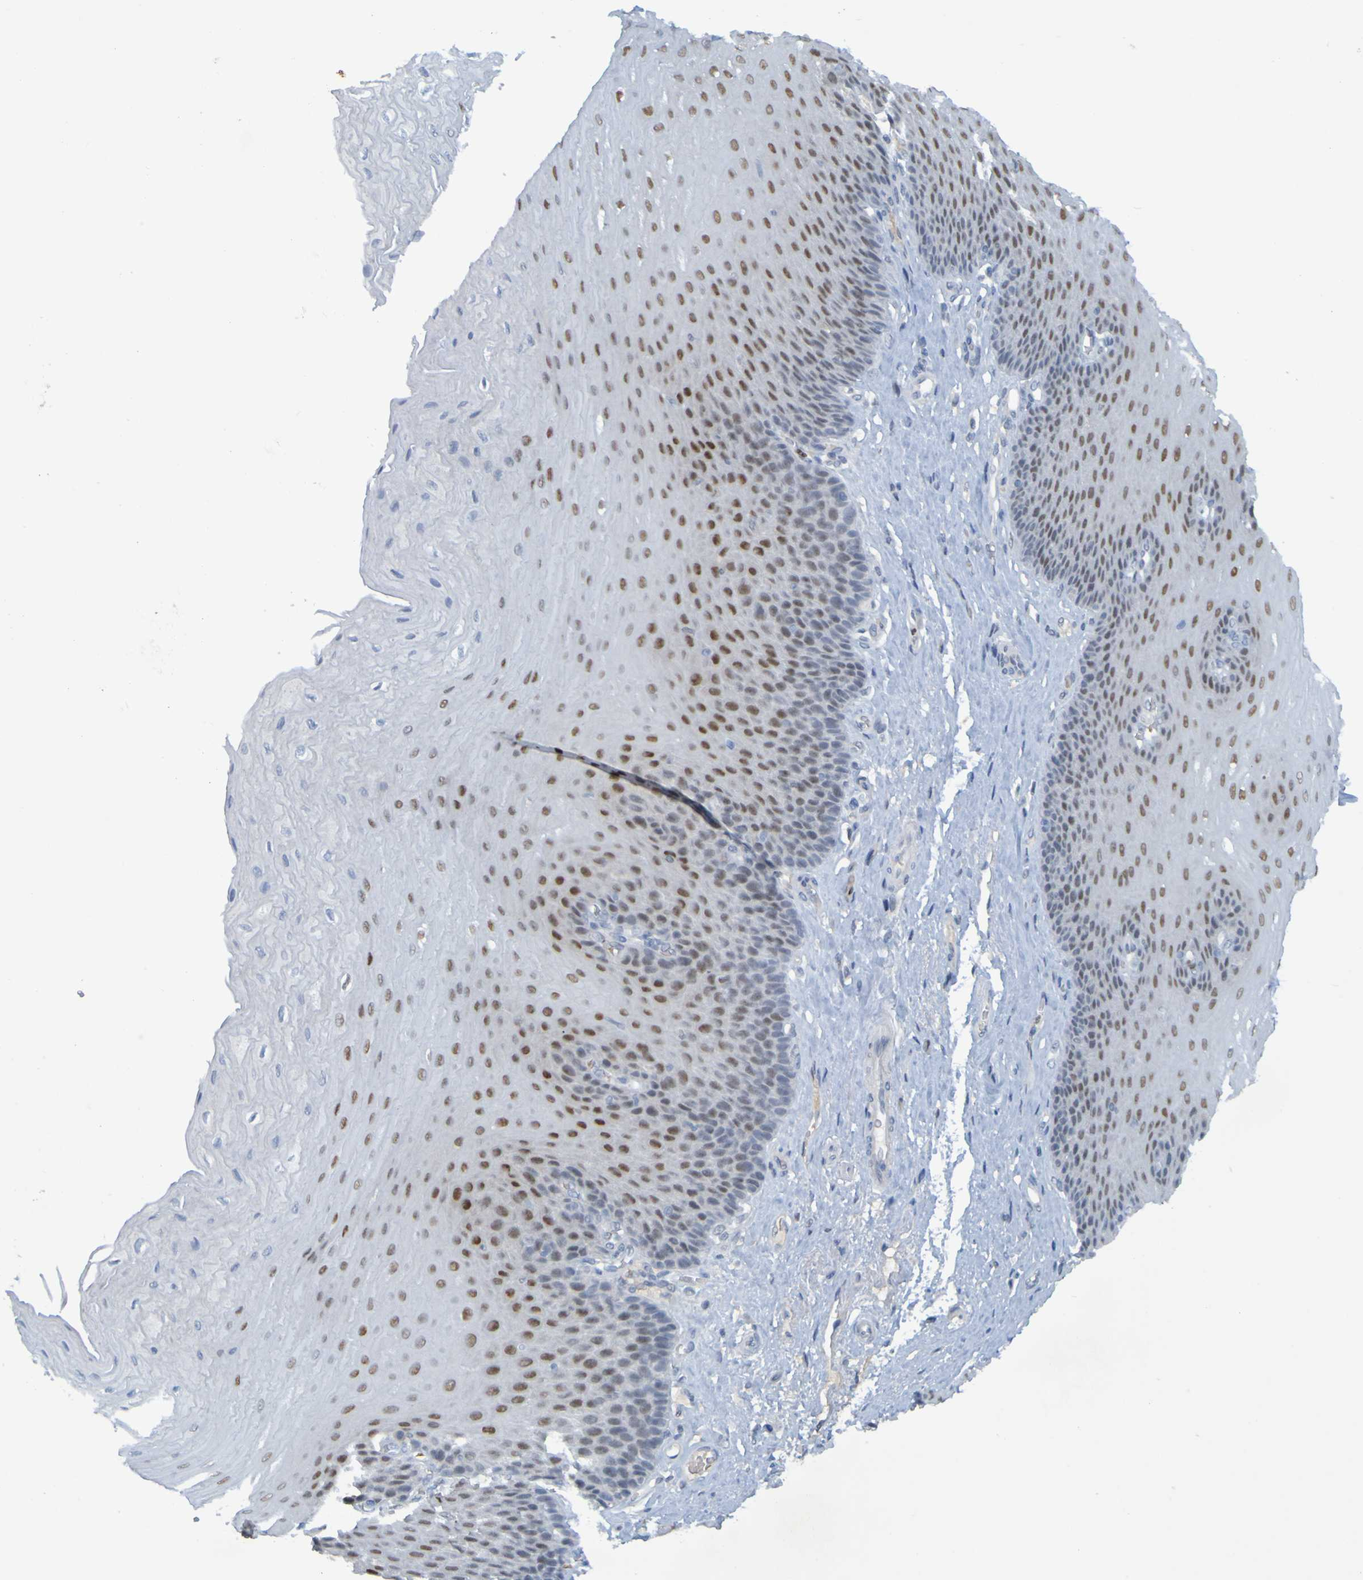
{"staining": {"intensity": "moderate", "quantity": ">75%", "location": "nuclear"}, "tissue": "esophagus", "cell_type": "Squamous epithelial cells", "image_type": "normal", "snomed": [{"axis": "morphology", "description": "Normal tissue, NOS"}, {"axis": "topography", "description": "Esophagus"}], "caption": "Approximately >75% of squamous epithelial cells in benign human esophagus reveal moderate nuclear protein expression as visualized by brown immunohistochemical staining.", "gene": "USP36", "patient": {"sex": "female", "age": 72}}